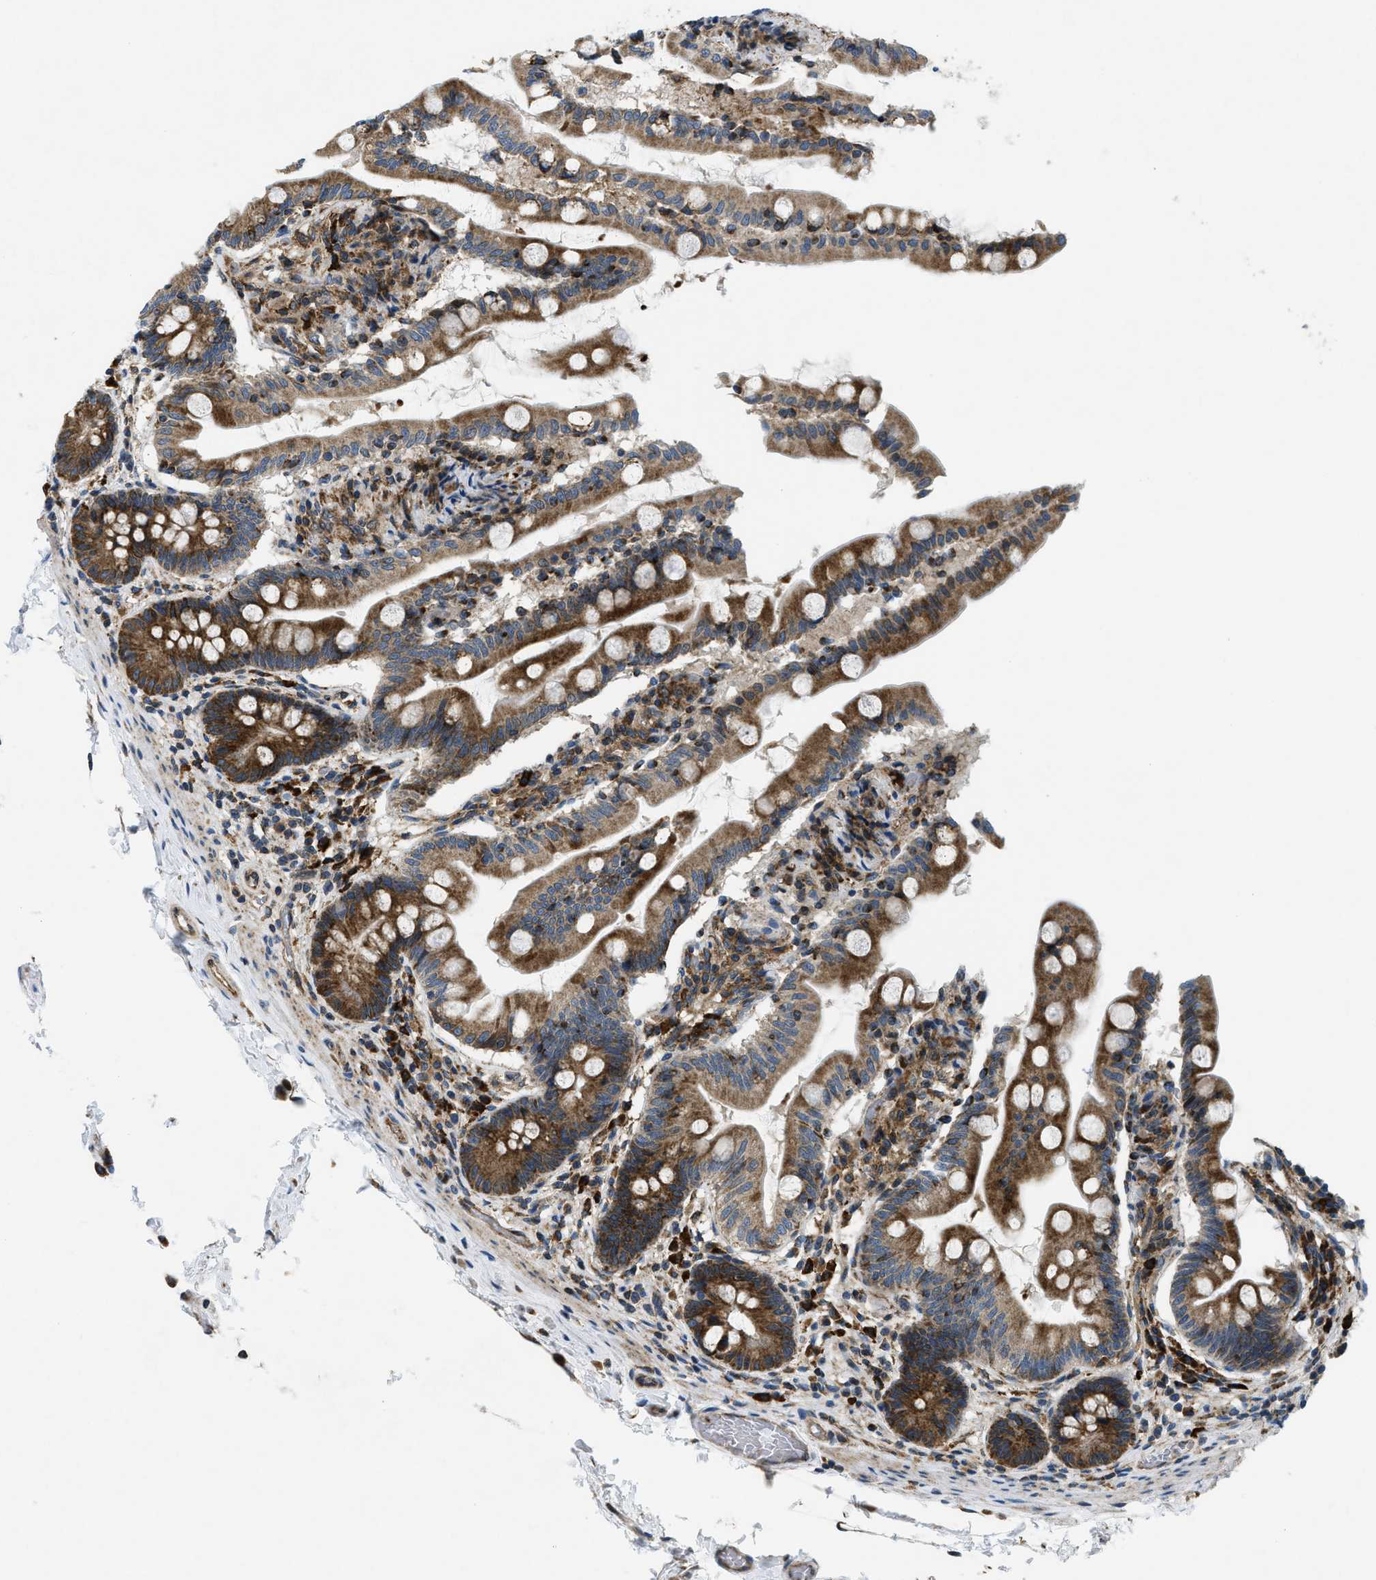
{"staining": {"intensity": "strong", "quantity": ">75%", "location": "cytoplasmic/membranous"}, "tissue": "small intestine", "cell_type": "Glandular cells", "image_type": "normal", "snomed": [{"axis": "morphology", "description": "Normal tissue, NOS"}, {"axis": "topography", "description": "Small intestine"}], "caption": "Protein expression analysis of unremarkable human small intestine reveals strong cytoplasmic/membranous expression in about >75% of glandular cells. (DAB IHC, brown staining for protein, blue staining for nuclei).", "gene": "CSPG4", "patient": {"sex": "female", "age": 56}}